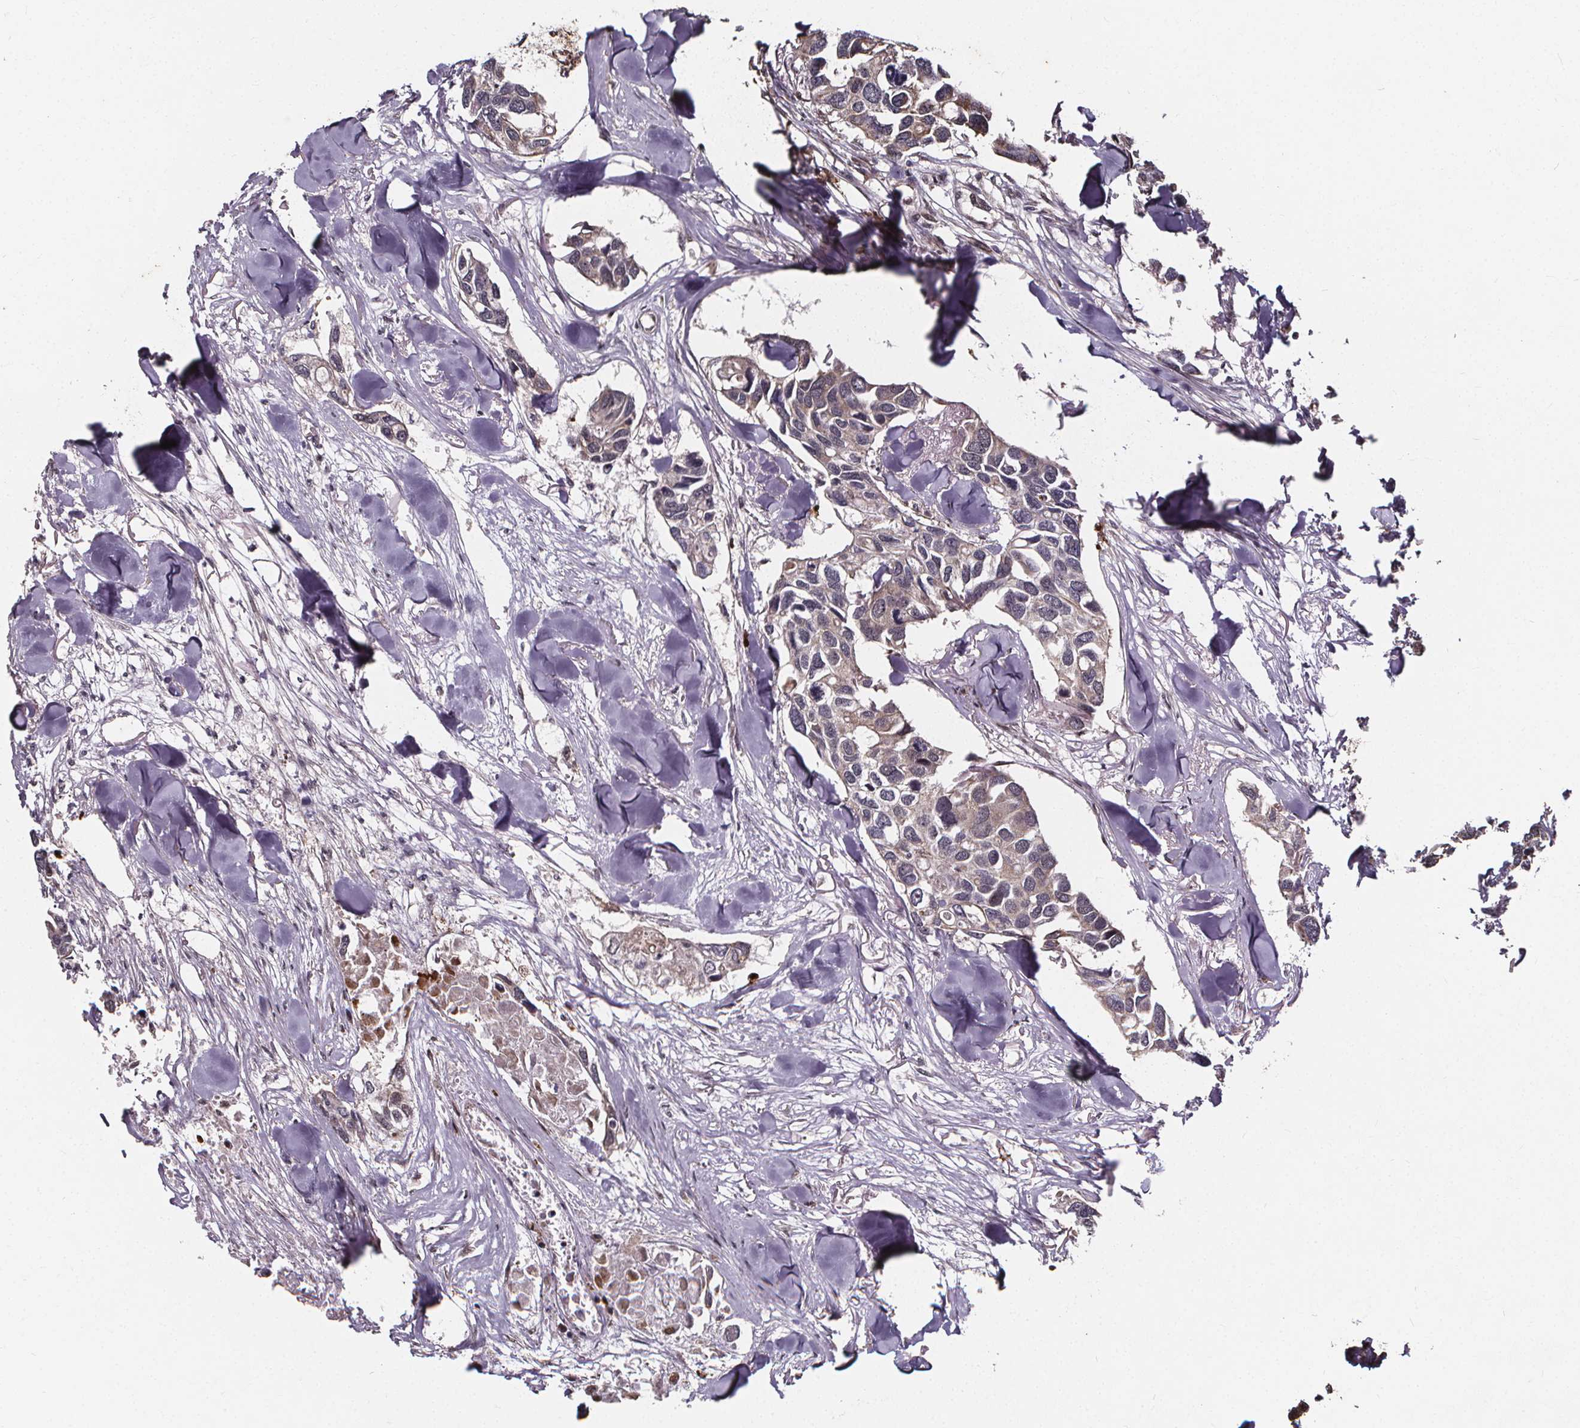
{"staining": {"intensity": "negative", "quantity": "none", "location": "none"}, "tissue": "breast cancer", "cell_type": "Tumor cells", "image_type": "cancer", "snomed": [{"axis": "morphology", "description": "Duct carcinoma"}, {"axis": "topography", "description": "Breast"}], "caption": "There is no significant positivity in tumor cells of breast cancer (invasive ductal carcinoma). (Stains: DAB IHC with hematoxylin counter stain, Microscopy: brightfield microscopy at high magnification).", "gene": "DDIT3", "patient": {"sex": "female", "age": 83}}